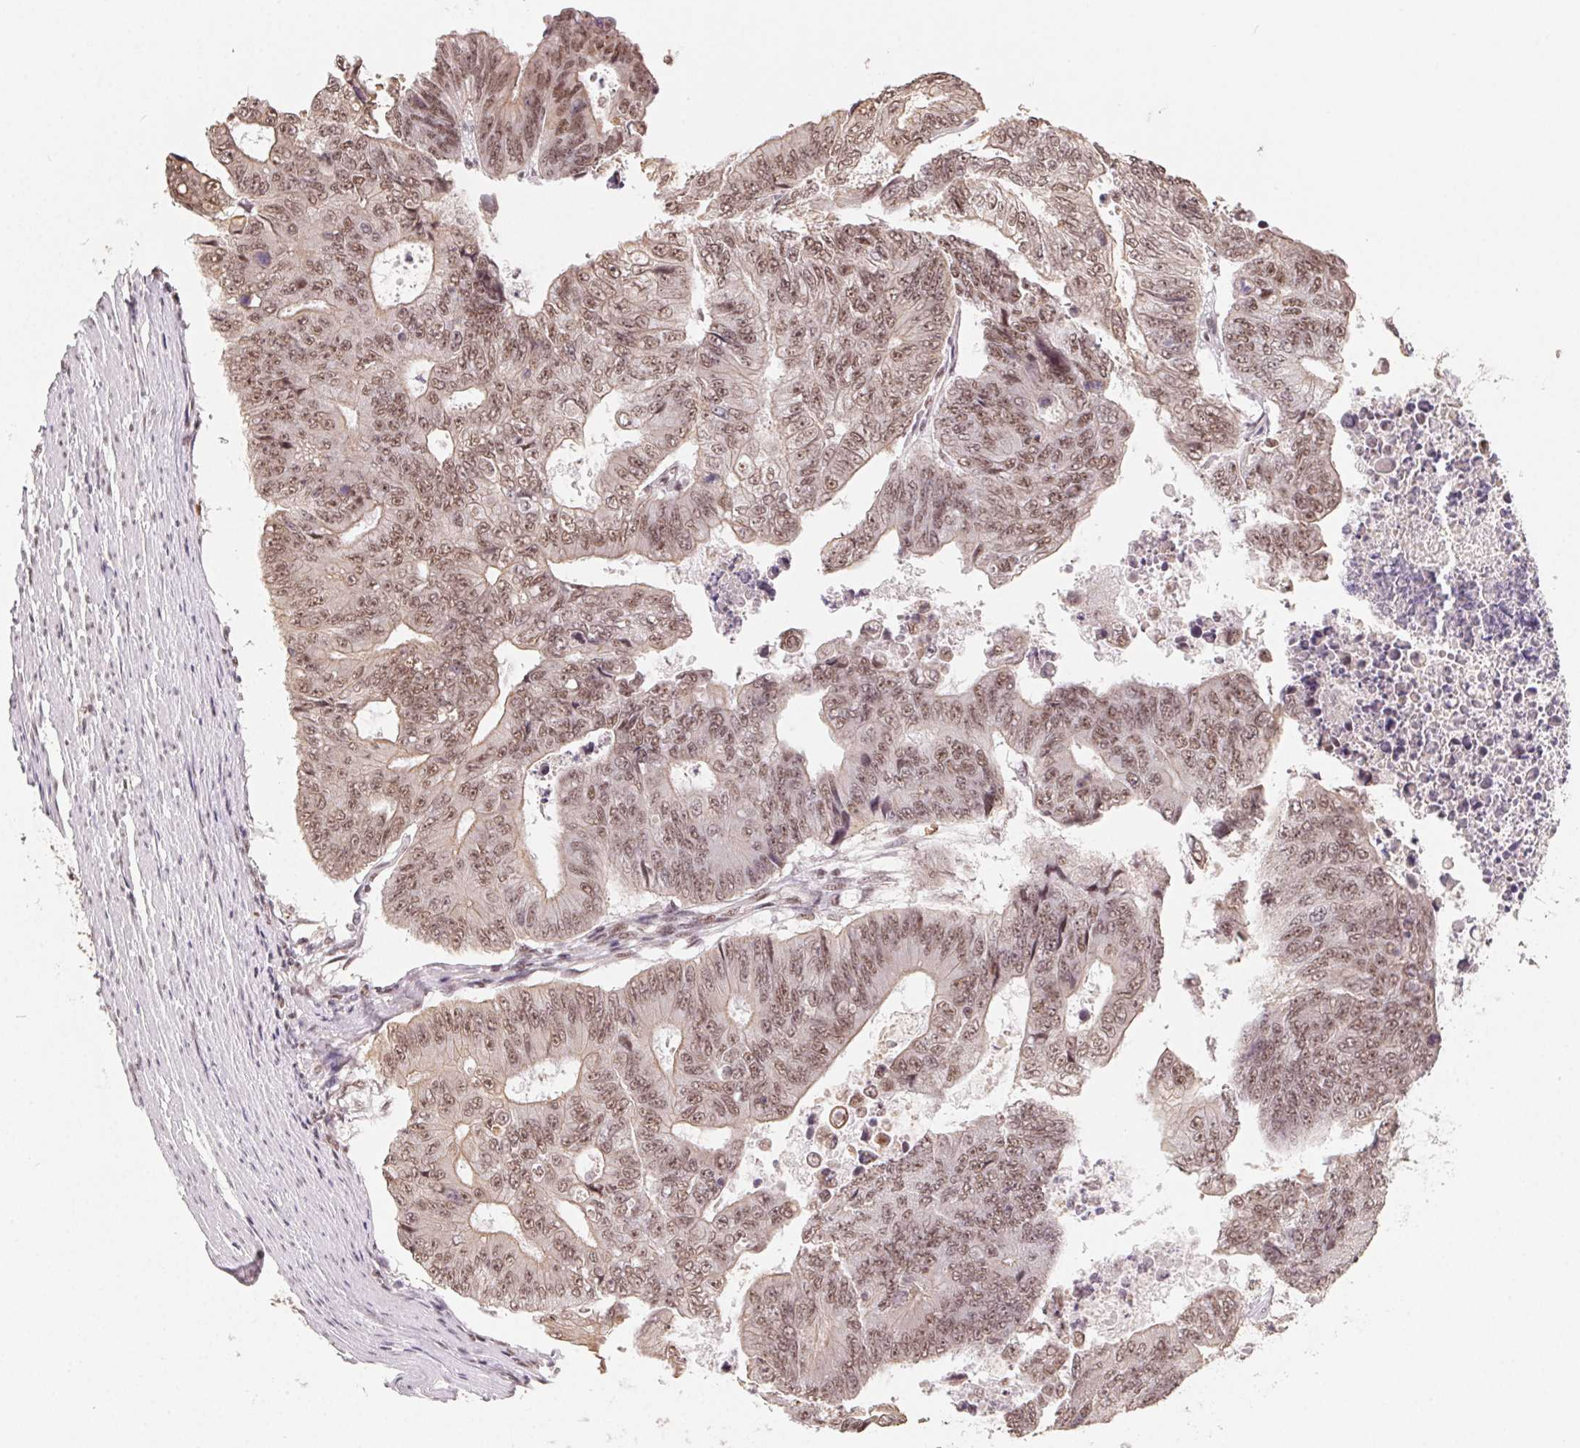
{"staining": {"intensity": "weak", "quantity": ">75%", "location": "cytoplasmic/membranous,nuclear"}, "tissue": "colorectal cancer", "cell_type": "Tumor cells", "image_type": "cancer", "snomed": [{"axis": "morphology", "description": "Adenocarcinoma, NOS"}, {"axis": "topography", "description": "Colon"}], "caption": "IHC photomicrograph of colorectal cancer stained for a protein (brown), which reveals low levels of weak cytoplasmic/membranous and nuclear expression in about >75% of tumor cells.", "gene": "TCERG1", "patient": {"sex": "female", "age": 48}}